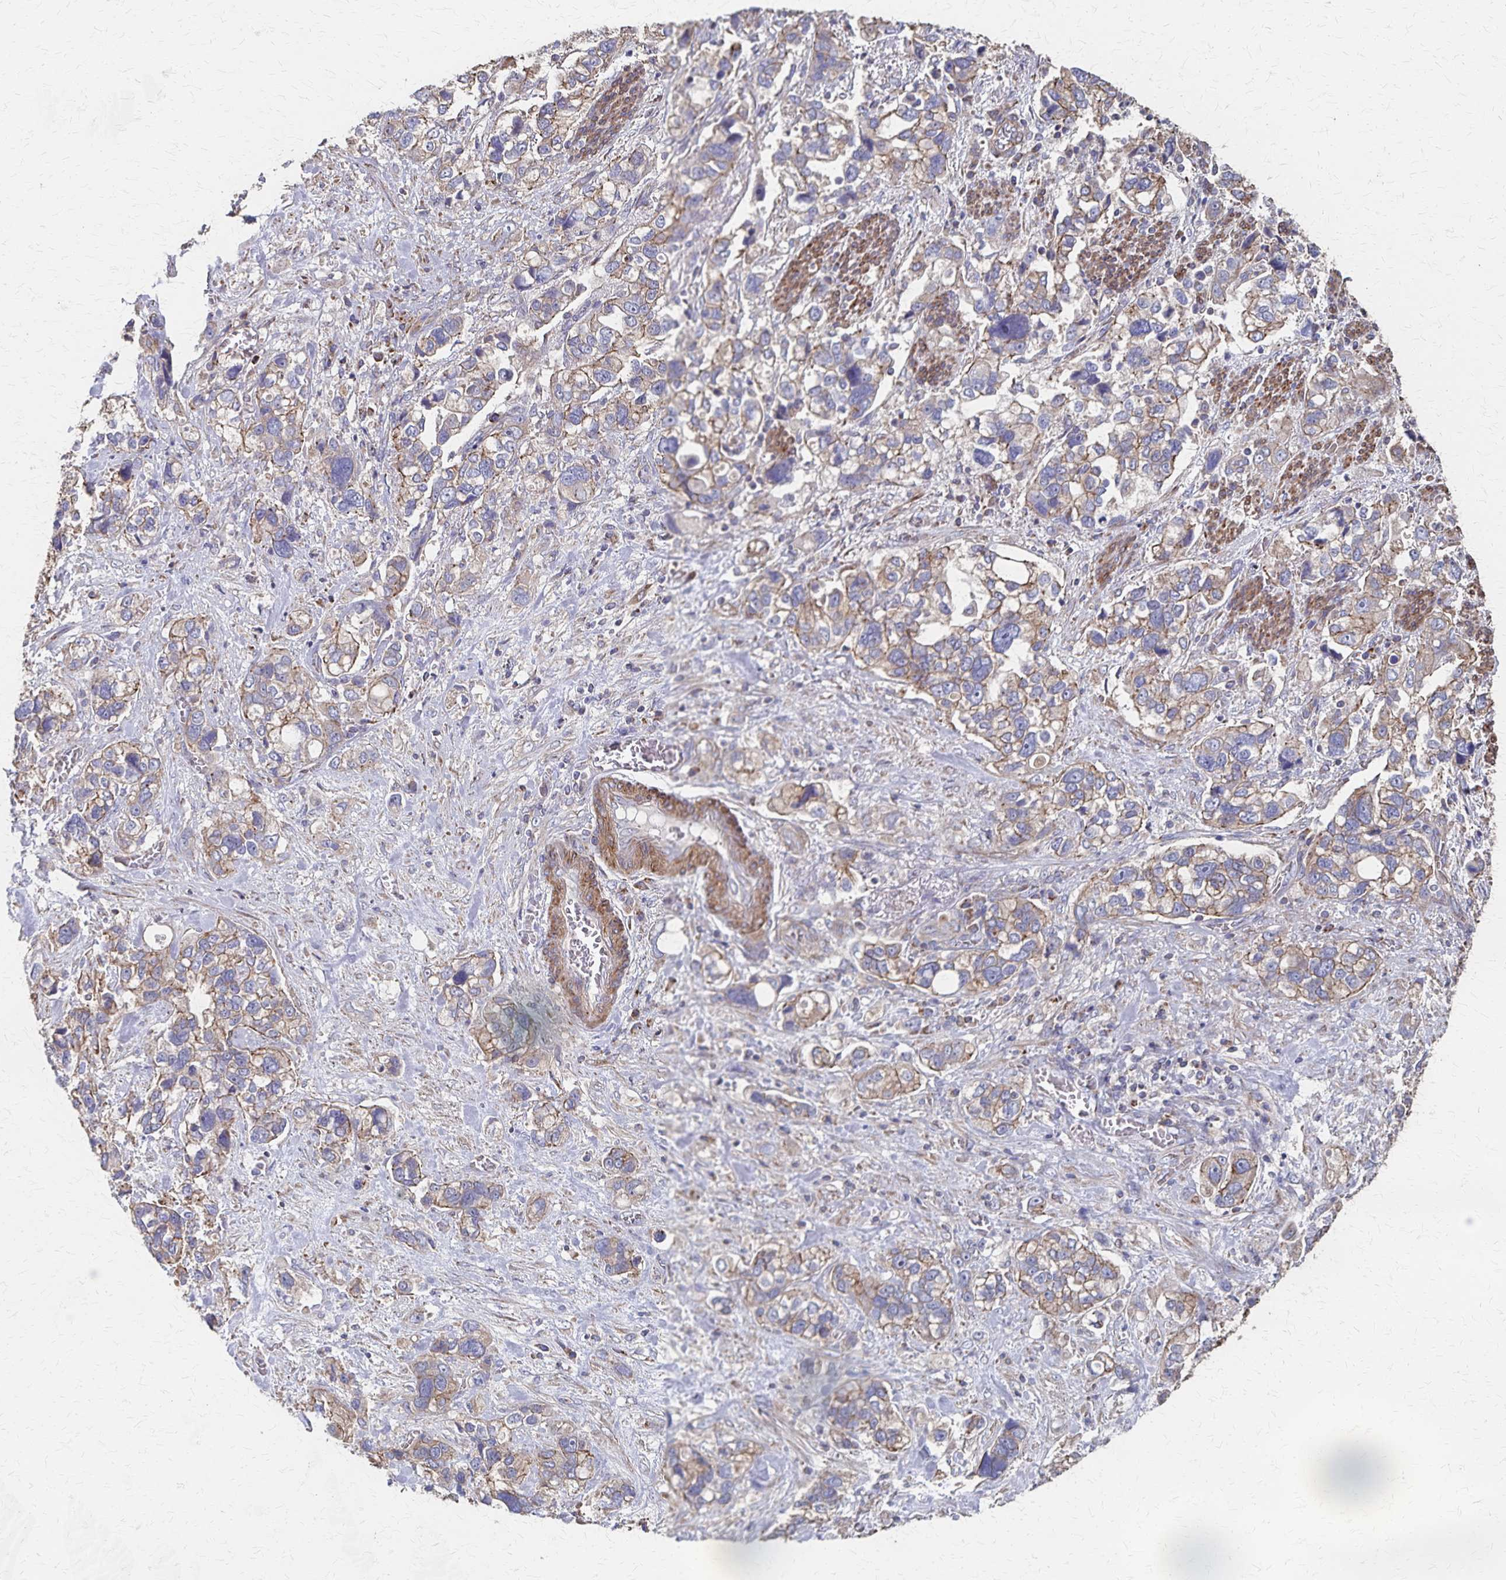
{"staining": {"intensity": "moderate", "quantity": "25%-75%", "location": "cytoplasmic/membranous"}, "tissue": "stomach cancer", "cell_type": "Tumor cells", "image_type": "cancer", "snomed": [{"axis": "morphology", "description": "Adenocarcinoma, NOS"}, {"axis": "topography", "description": "Stomach, upper"}], "caption": "Moderate cytoplasmic/membranous staining for a protein is appreciated in about 25%-75% of tumor cells of stomach adenocarcinoma using IHC.", "gene": "PGAP2", "patient": {"sex": "female", "age": 81}}